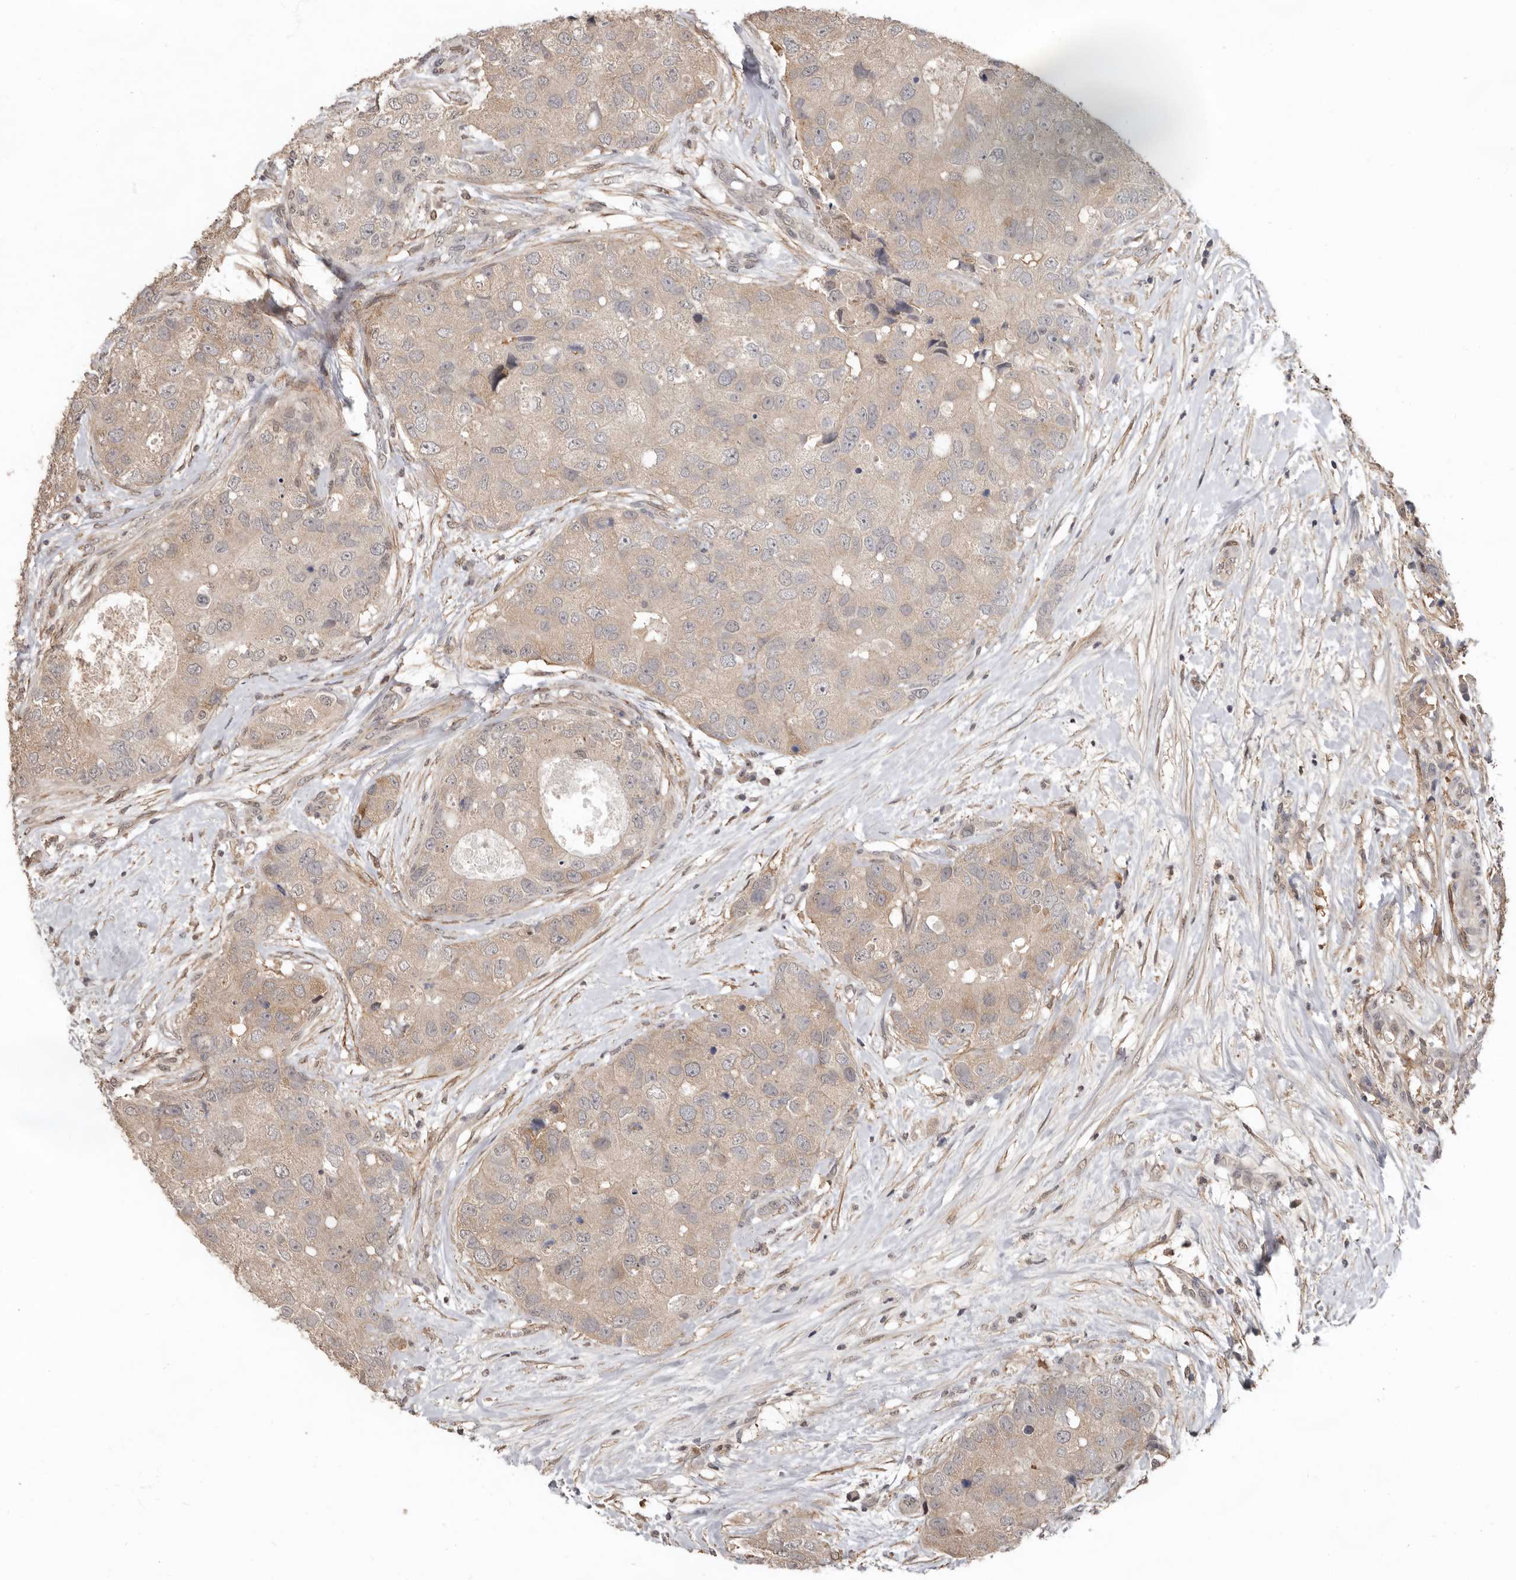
{"staining": {"intensity": "moderate", "quantity": ">75%", "location": "cytoplasmic/membranous"}, "tissue": "breast cancer", "cell_type": "Tumor cells", "image_type": "cancer", "snomed": [{"axis": "morphology", "description": "Duct carcinoma"}, {"axis": "topography", "description": "Breast"}], "caption": "The photomicrograph displays staining of breast cancer (invasive ductal carcinoma), revealing moderate cytoplasmic/membranous protein positivity (brown color) within tumor cells.", "gene": "LRGUK", "patient": {"sex": "female", "age": 62}}